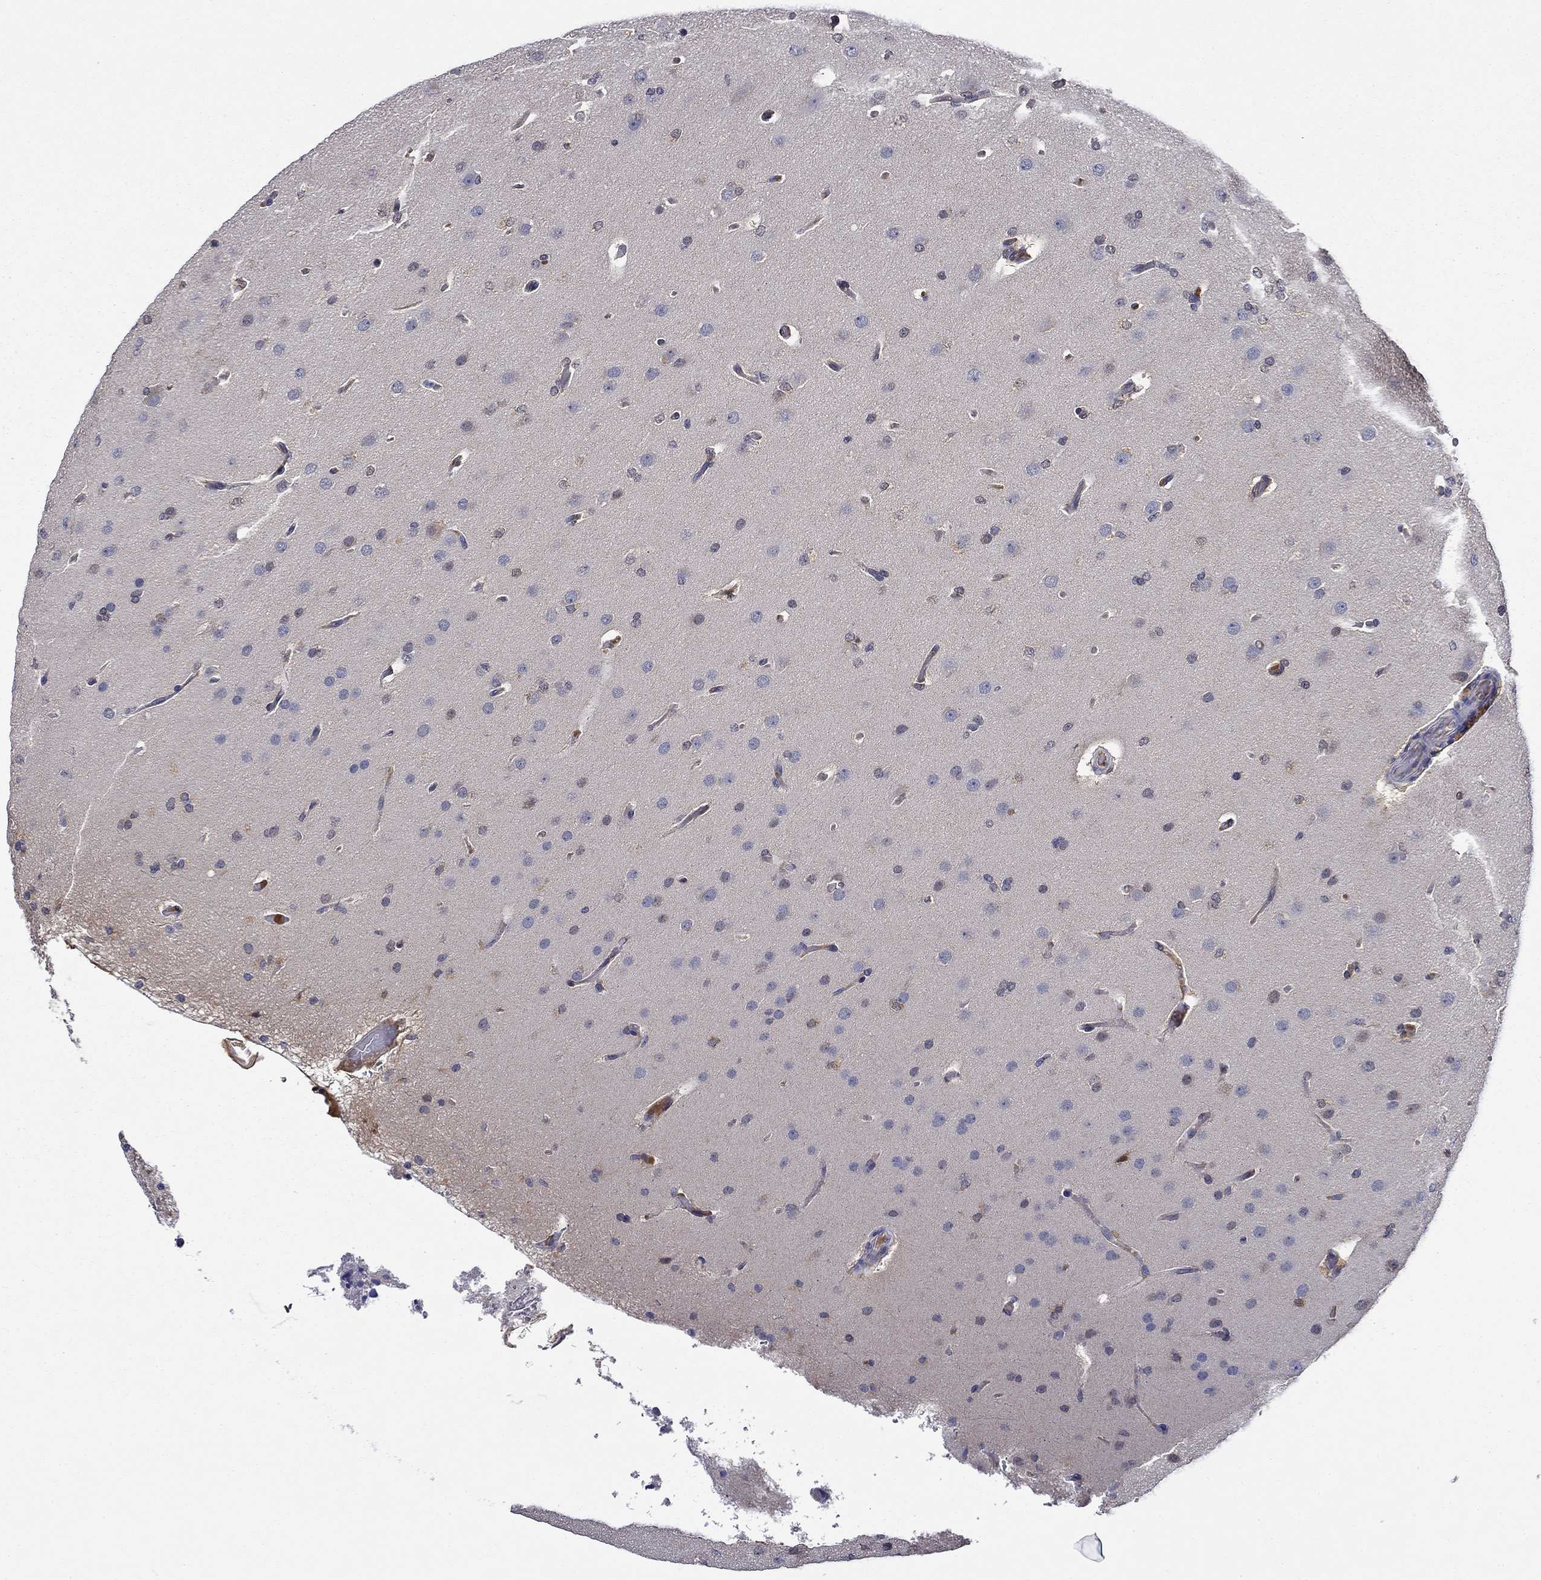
{"staining": {"intensity": "negative", "quantity": "none", "location": "none"}, "tissue": "glioma", "cell_type": "Tumor cells", "image_type": "cancer", "snomed": [{"axis": "morphology", "description": "Glioma, malignant, Low grade"}, {"axis": "topography", "description": "Brain"}], "caption": "Malignant glioma (low-grade) was stained to show a protein in brown. There is no significant positivity in tumor cells. Nuclei are stained in blue.", "gene": "DDTL", "patient": {"sex": "male", "age": 41}}